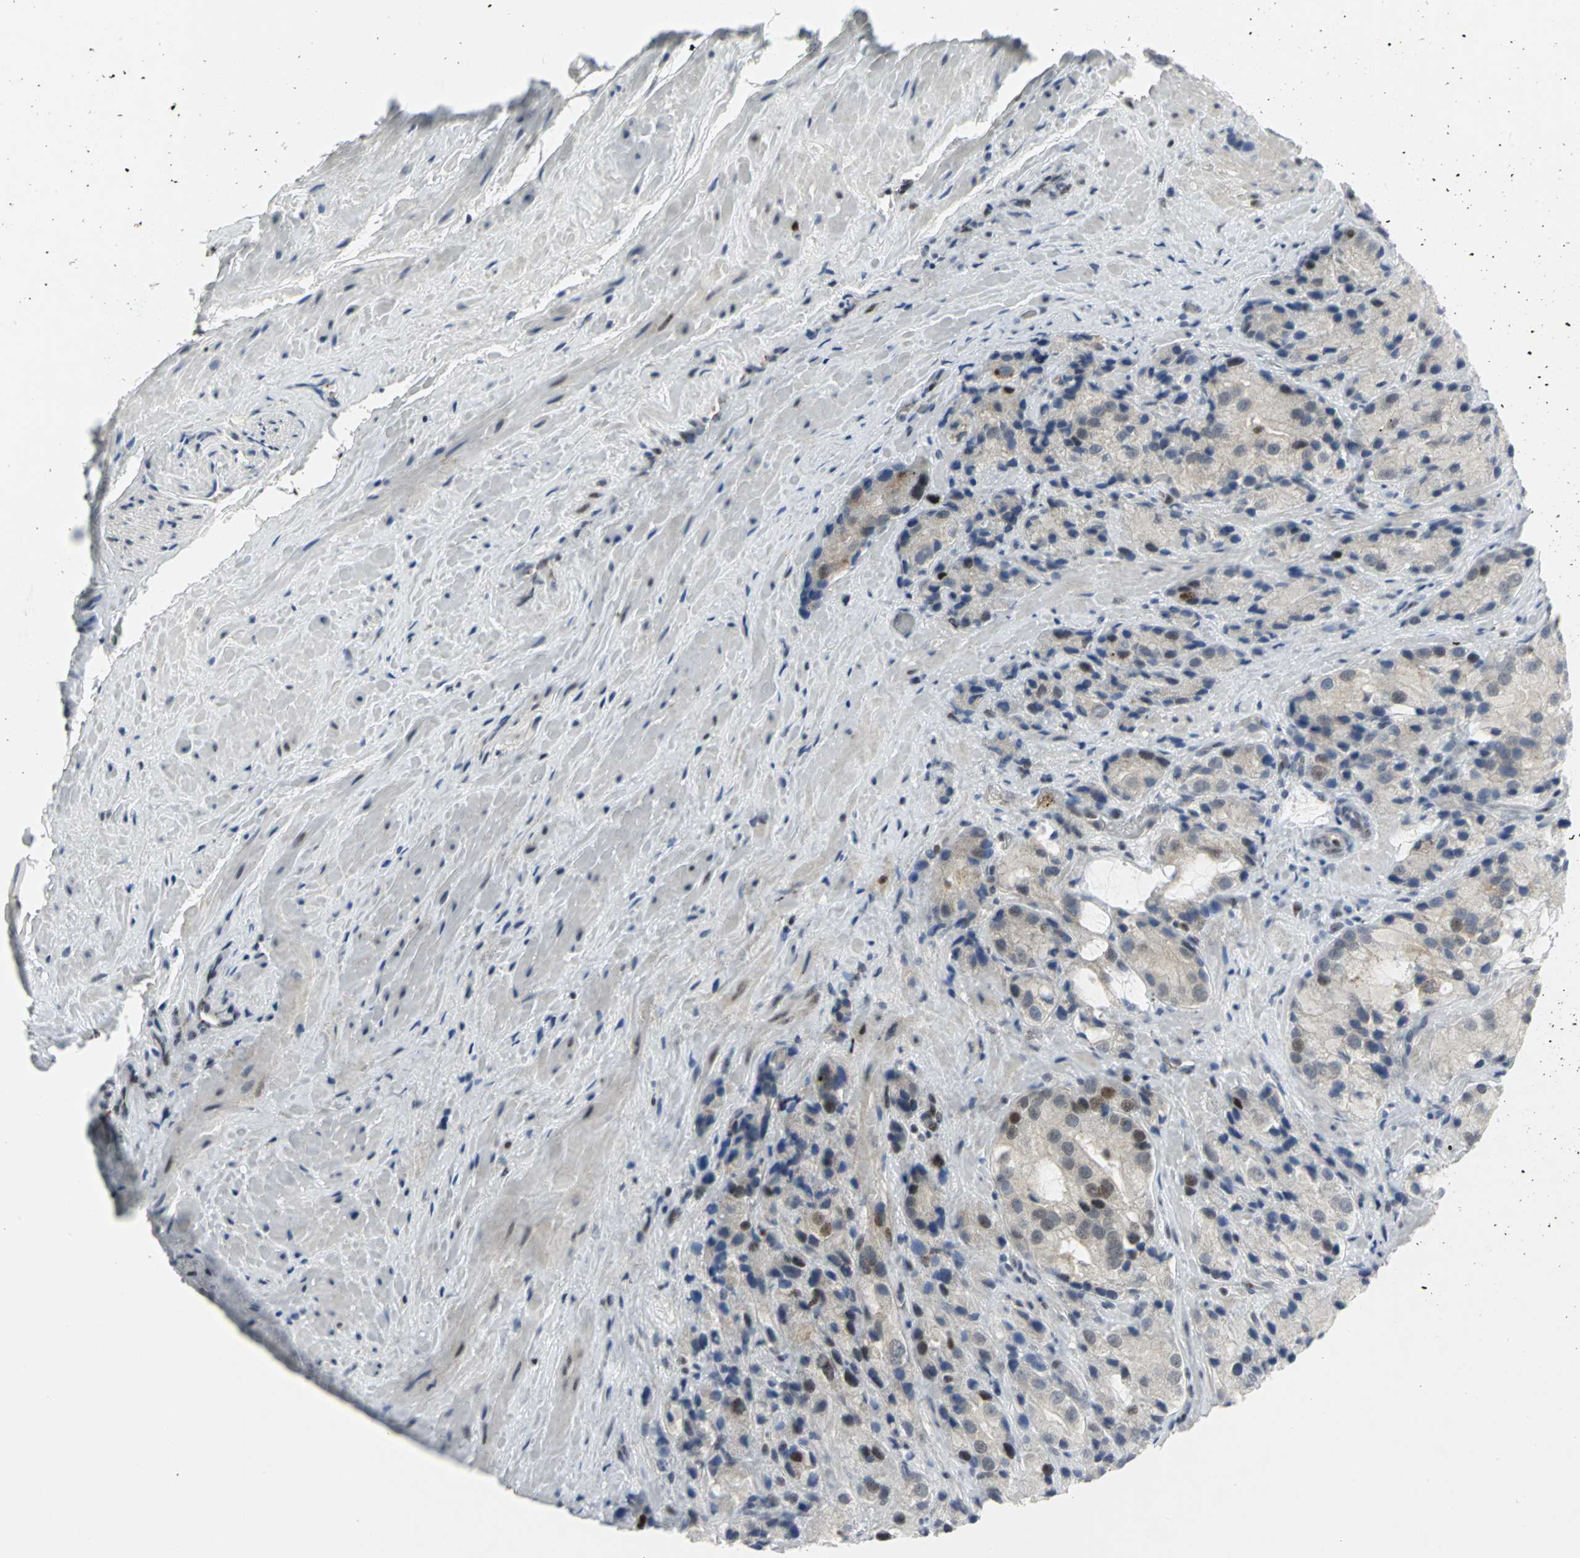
{"staining": {"intensity": "moderate", "quantity": "<25%", "location": "nuclear"}, "tissue": "prostate cancer", "cell_type": "Tumor cells", "image_type": "cancer", "snomed": [{"axis": "morphology", "description": "Adenocarcinoma, High grade"}, {"axis": "topography", "description": "Prostate"}], "caption": "Prostate high-grade adenocarcinoma tissue demonstrates moderate nuclear staining in approximately <25% of tumor cells (Stains: DAB in brown, nuclei in blue, Microscopy: brightfield microscopy at high magnification).", "gene": "RPA1", "patient": {"sex": "male", "age": 70}}